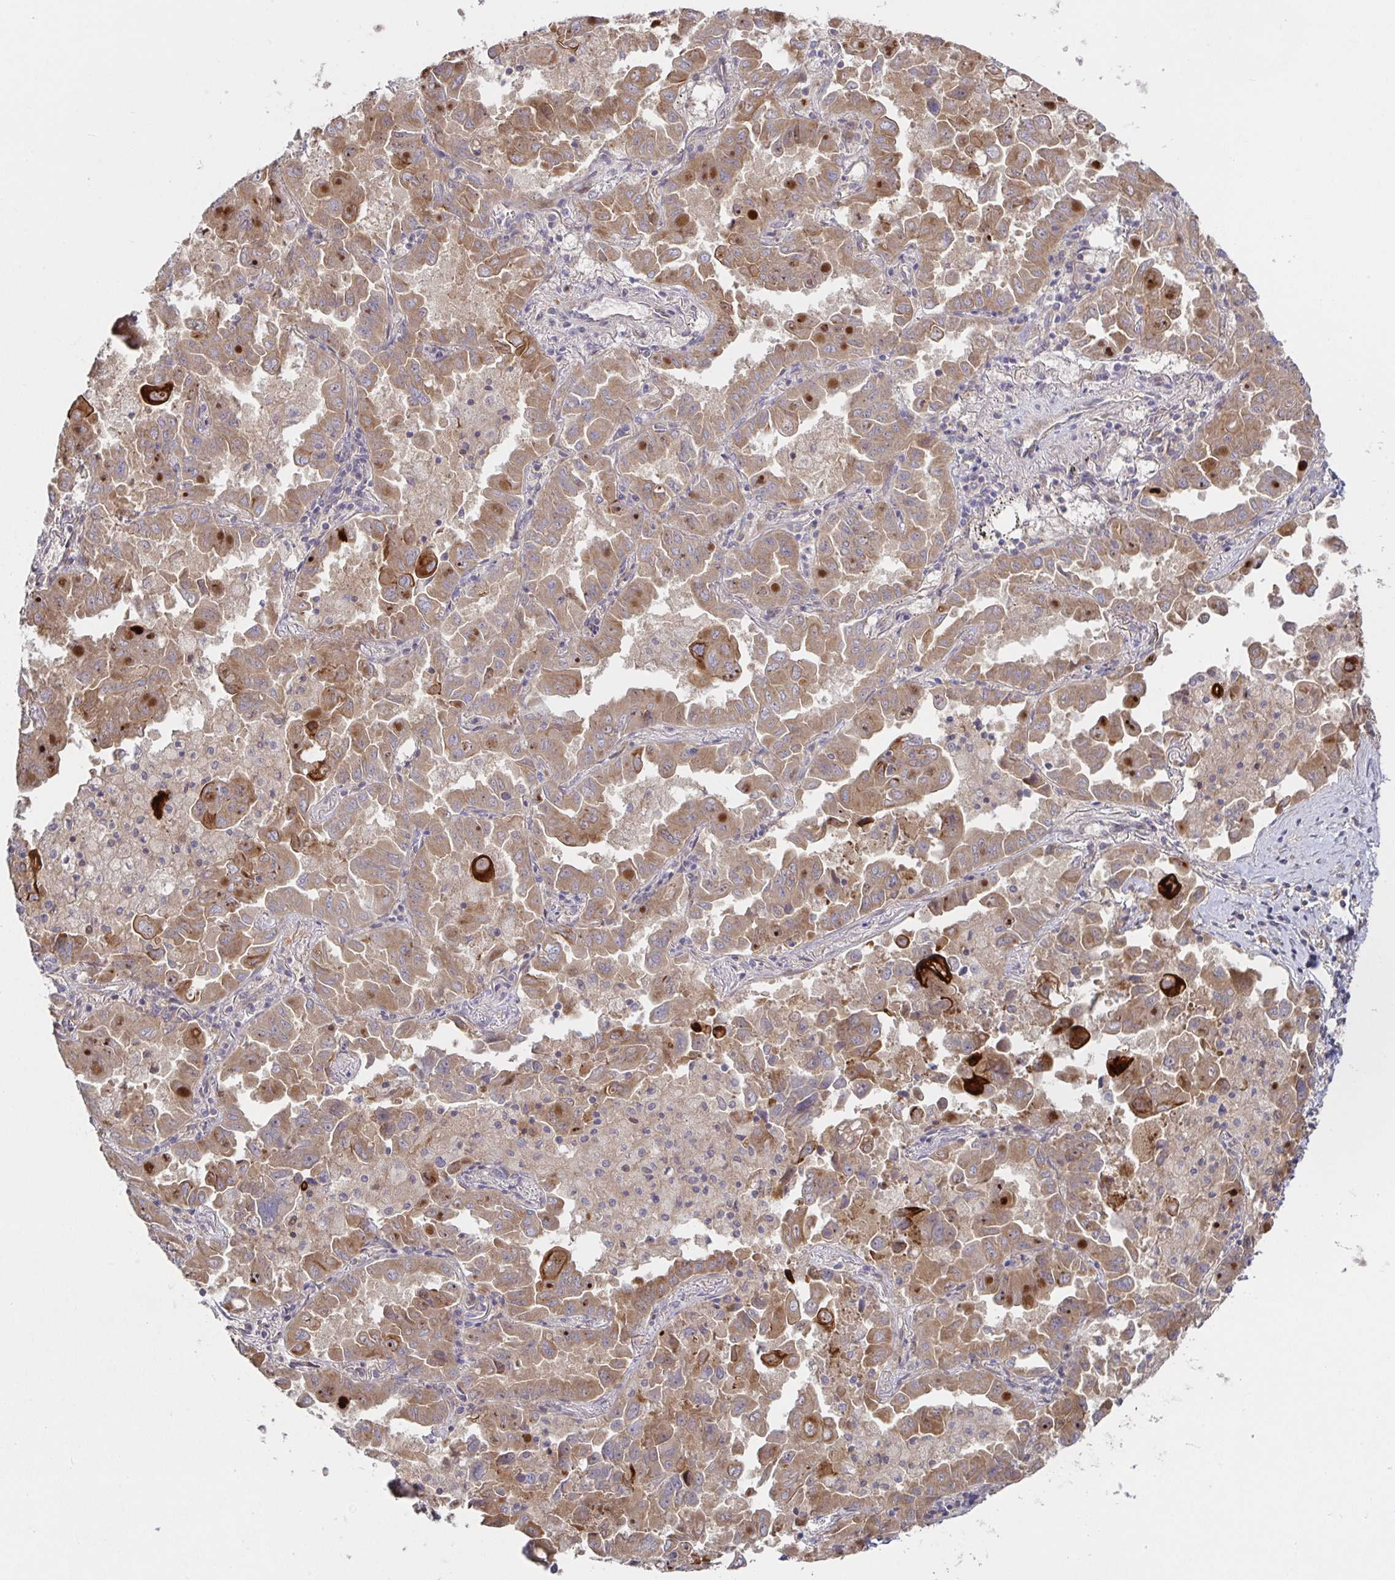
{"staining": {"intensity": "moderate", "quantity": ">75%", "location": "cytoplasmic/membranous"}, "tissue": "lung cancer", "cell_type": "Tumor cells", "image_type": "cancer", "snomed": [{"axis": "morphology", "description": "Adenocarcinoma, NOS"}, {"axis": "topography", "description": "Lung"}], "caption": "Tumor cells display moderate cytoplasmic/membranous staining in approximately >75% of cells in lung cancer (adenocarcinoma).", "gene": "AACS", "patient": {"sex": "male", "age": 64}}